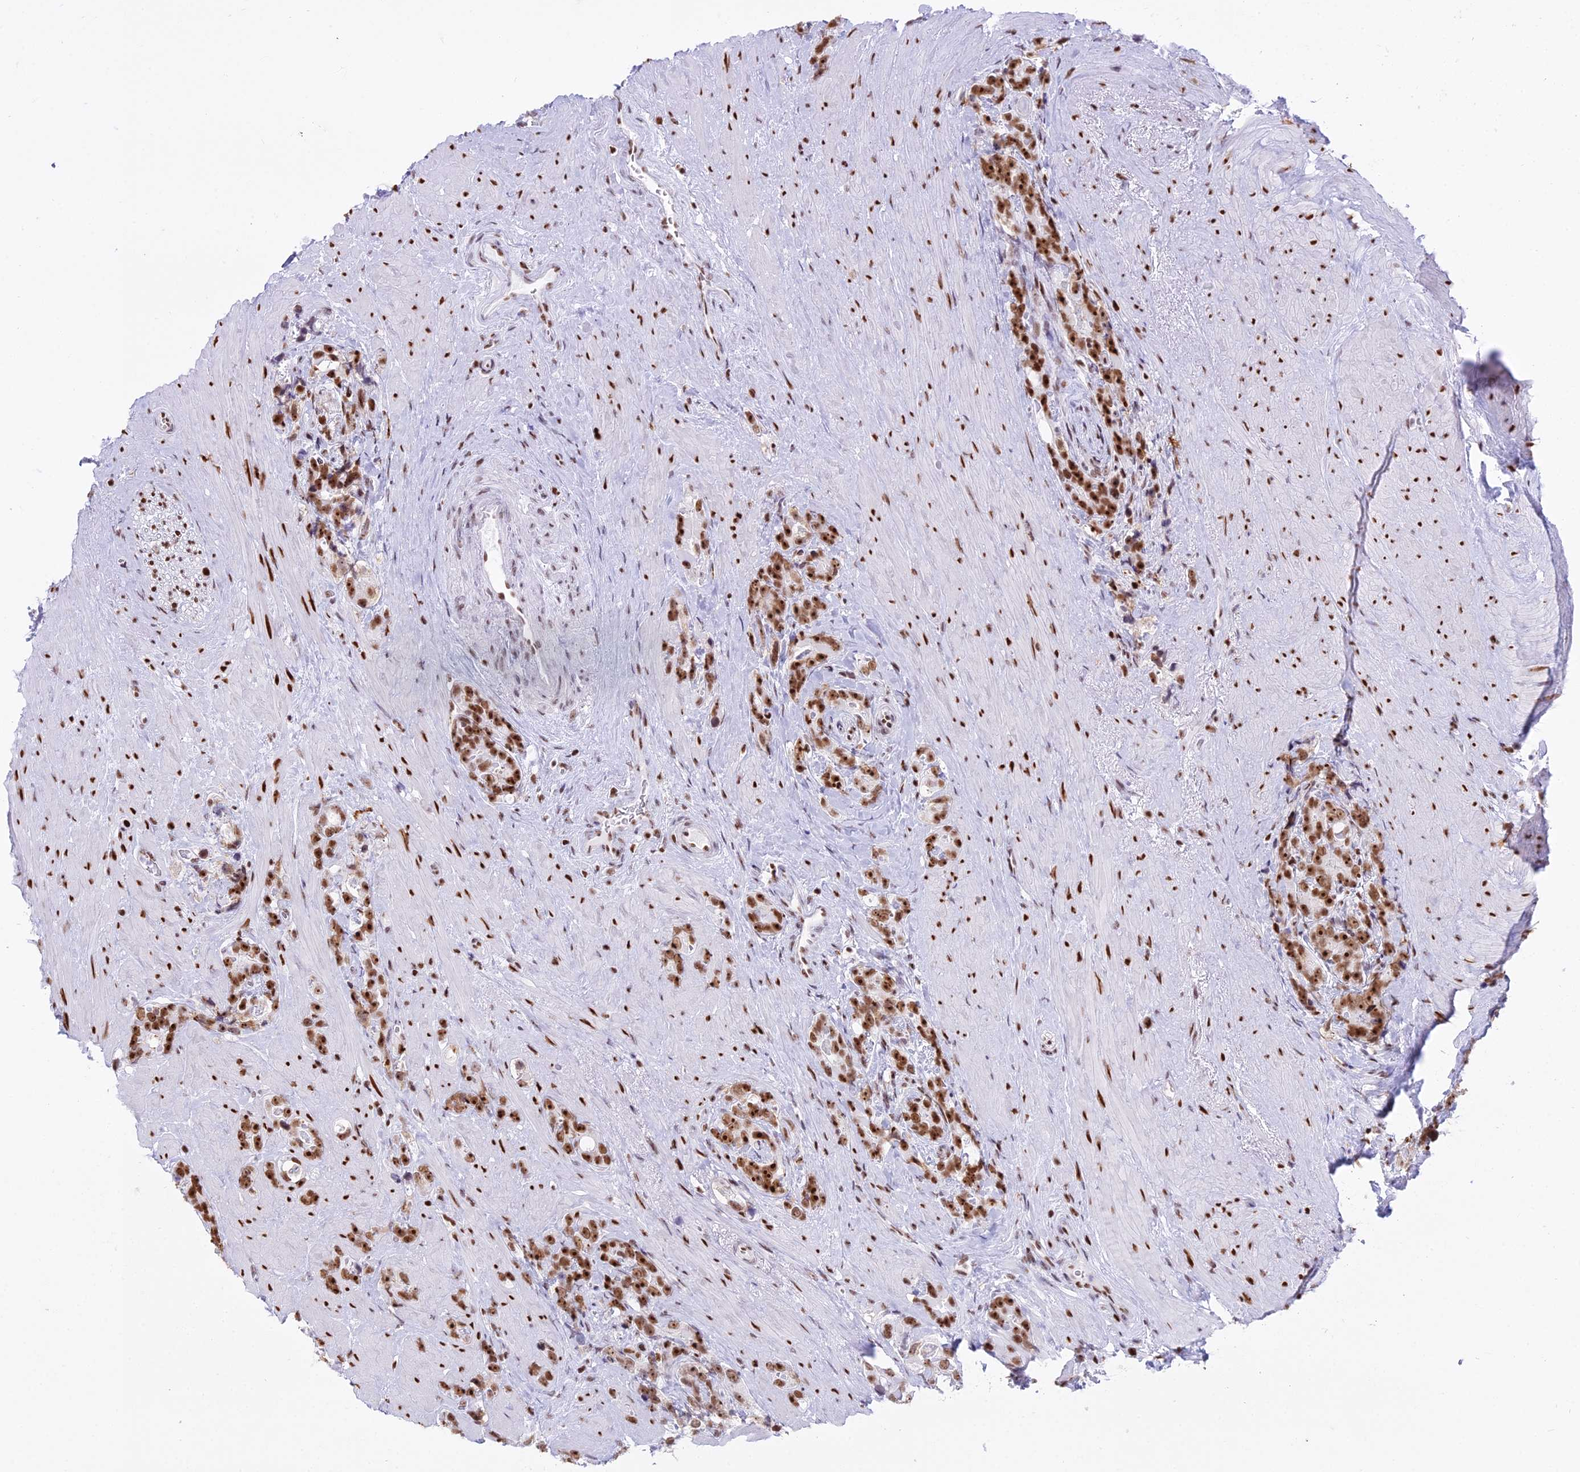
{"staining": {"intensity": "moderate", "quantity": ">75%", "location": "nuclear"}, "tissue": "prostate cancer", "cell_type": "Tumor cells", "image_type": "cancer", "snomed": [{"axis": "morphology", "description": "Adenocarcinoma, High grade"}, {"axis": "topography", "description": "Prostate"}], "caption": "Tumor cells reveal medium levels of moderate nuclear staining in approximately >75% of cells in high-grade adenocarcinoma (prostate).", "gene": "PARP1", "patient": {"sex": "male", "age": 74}}